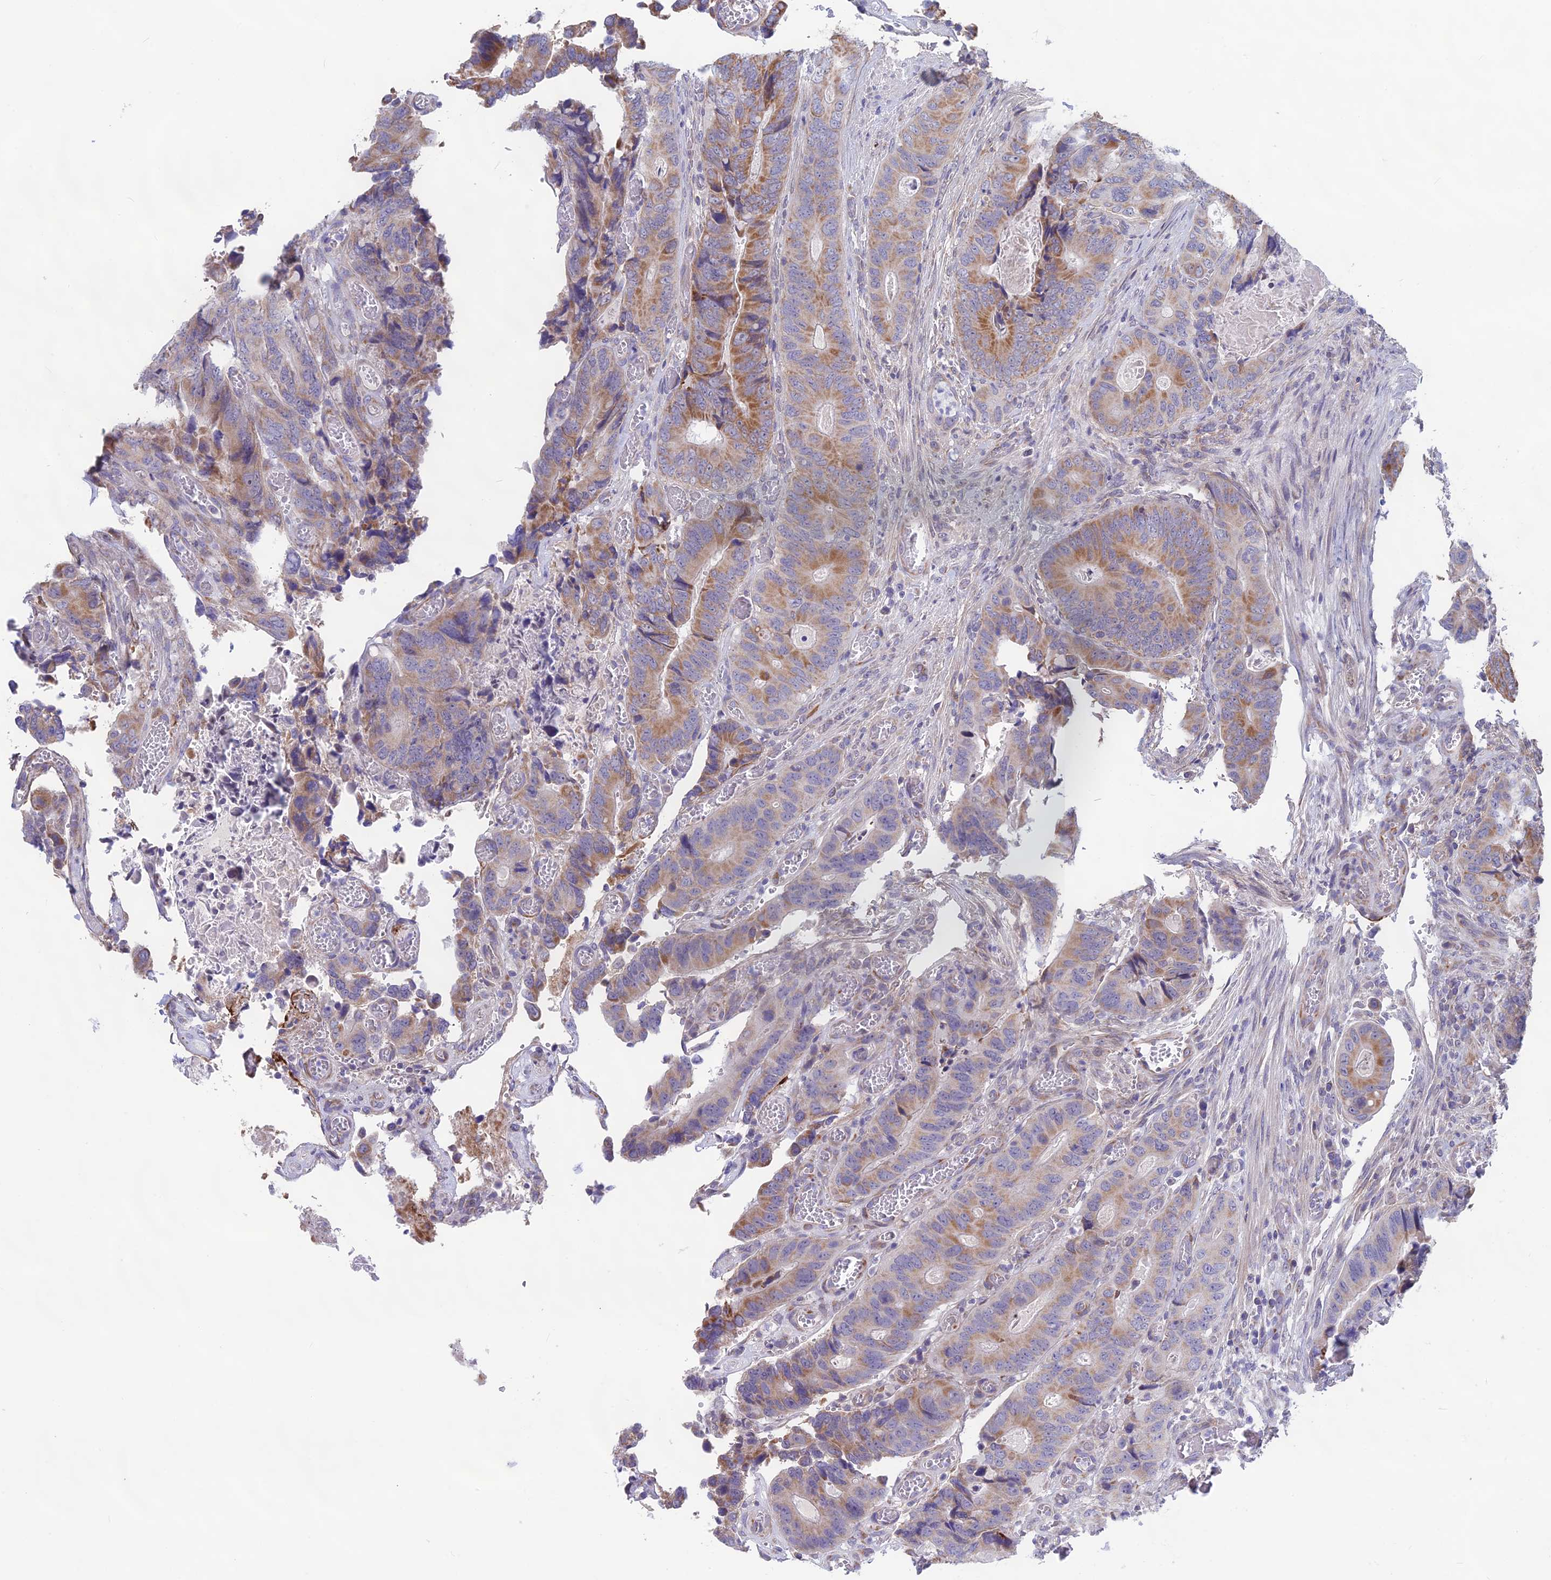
{"staining": {"intensity": "moderate", "quantity": "25%-75%", "location": "cytoplasmic/membranous"}, "tissue": "colorectal cancer", "cell_type": "Tumor cells", "image_type": "cancer", "snomed": [{"axis": "morphology", "description": "Adenocarcinoma, NOS"}, {"axis": "topography", "description": "Colon"}], "caption": "DAB immunohistochemical staining of human adenocarcinoma (colorectal) reveals moderate cytoplasmic/membranous protein staining in approximately 25%-75% of tumor cells.", "gene": "PLAC9", "patient": {"sex": "male", "age": 84}}